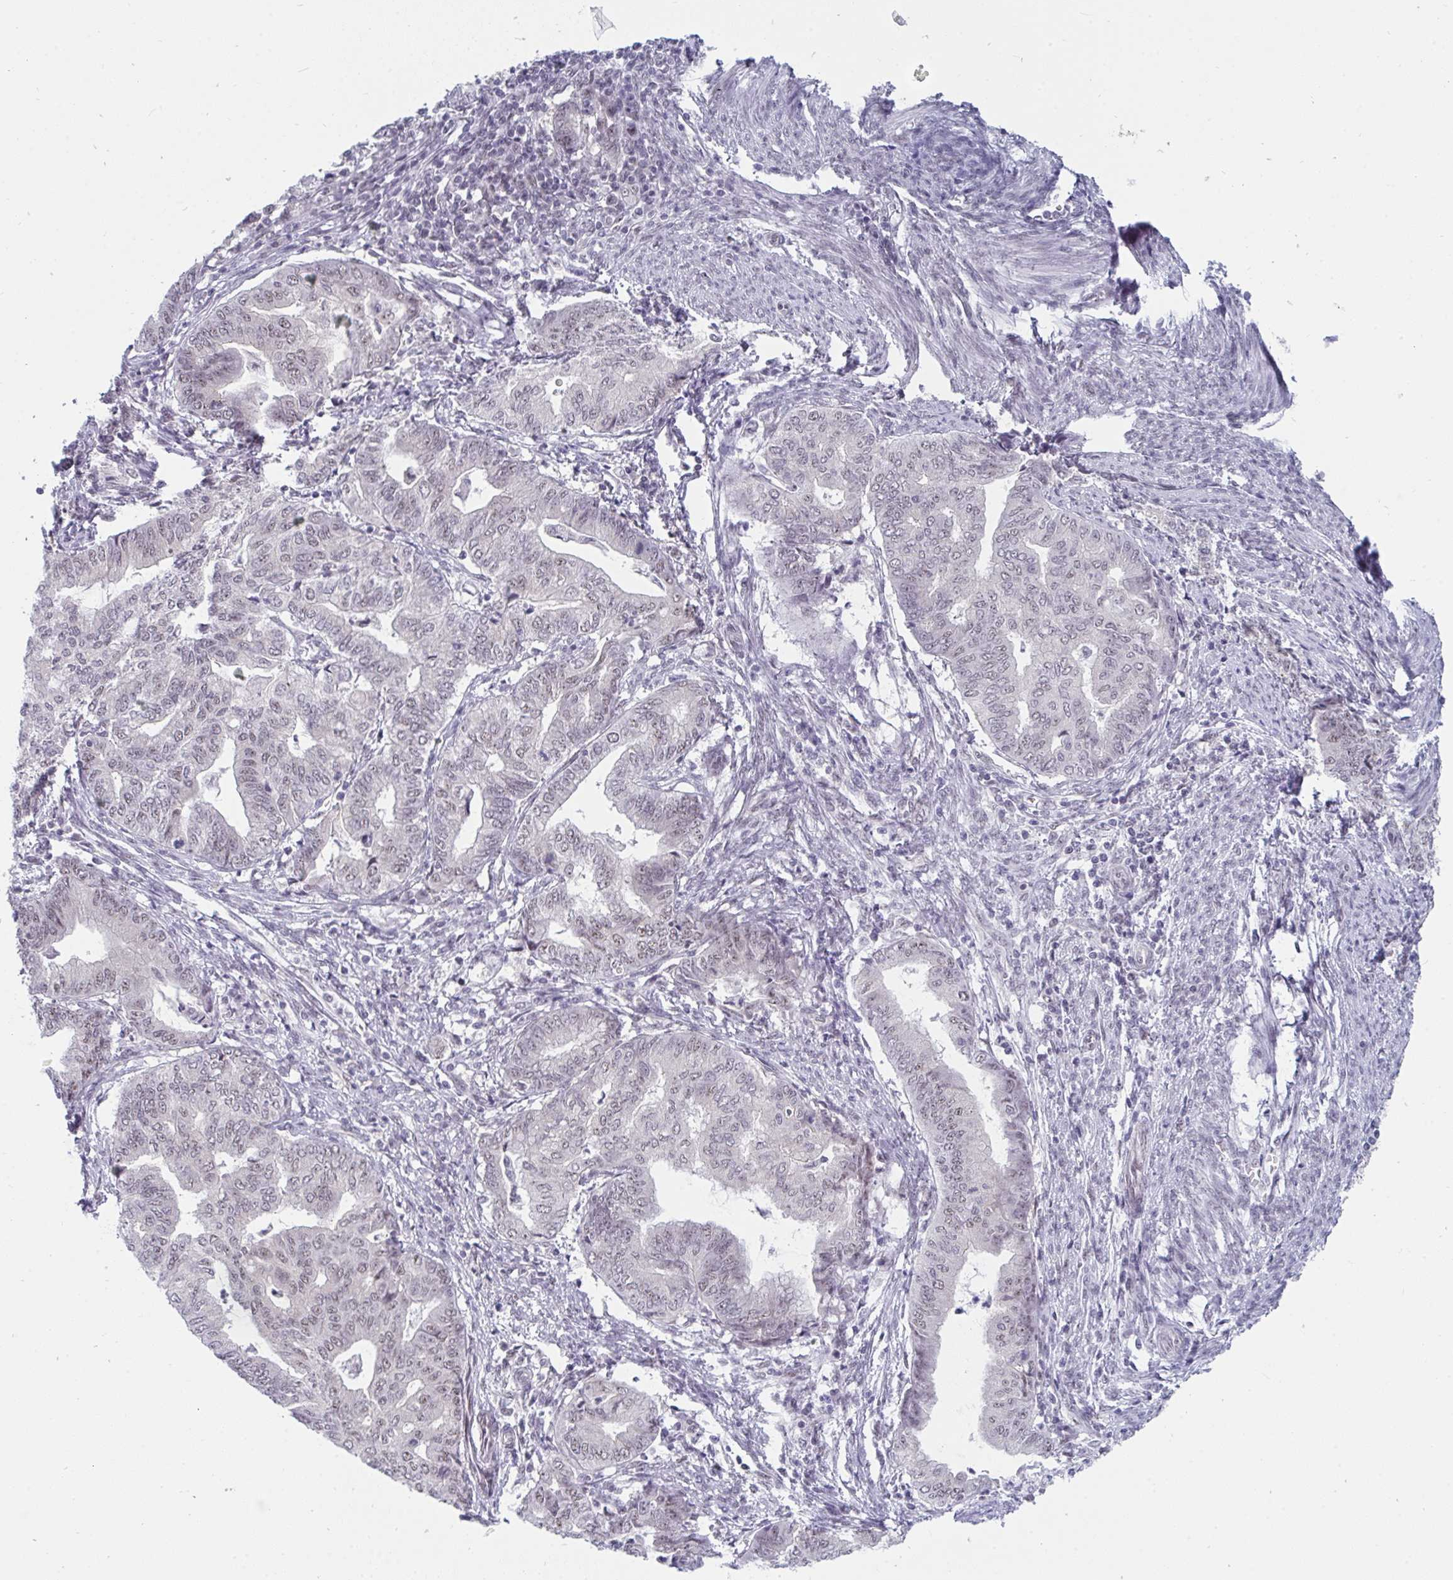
{"staining": {"intensity": "negative", "quantity": "none", "location": "none"}, "tissue": "endometrial cancer", "cell_type": "Tumor cells", "image_type": "cancer", "snomed": [{"axis": "morphology", "description": "Adenocarcinoma, NOS"}, {"axis": "topography", "description": "Endometrium"}], "caption": "IHC of human adenocarcinoma (endometrial) demonstrates no expression in tumor cells.", "gene": "PRR14", "patient": {"sex": "female", "age": 79}}